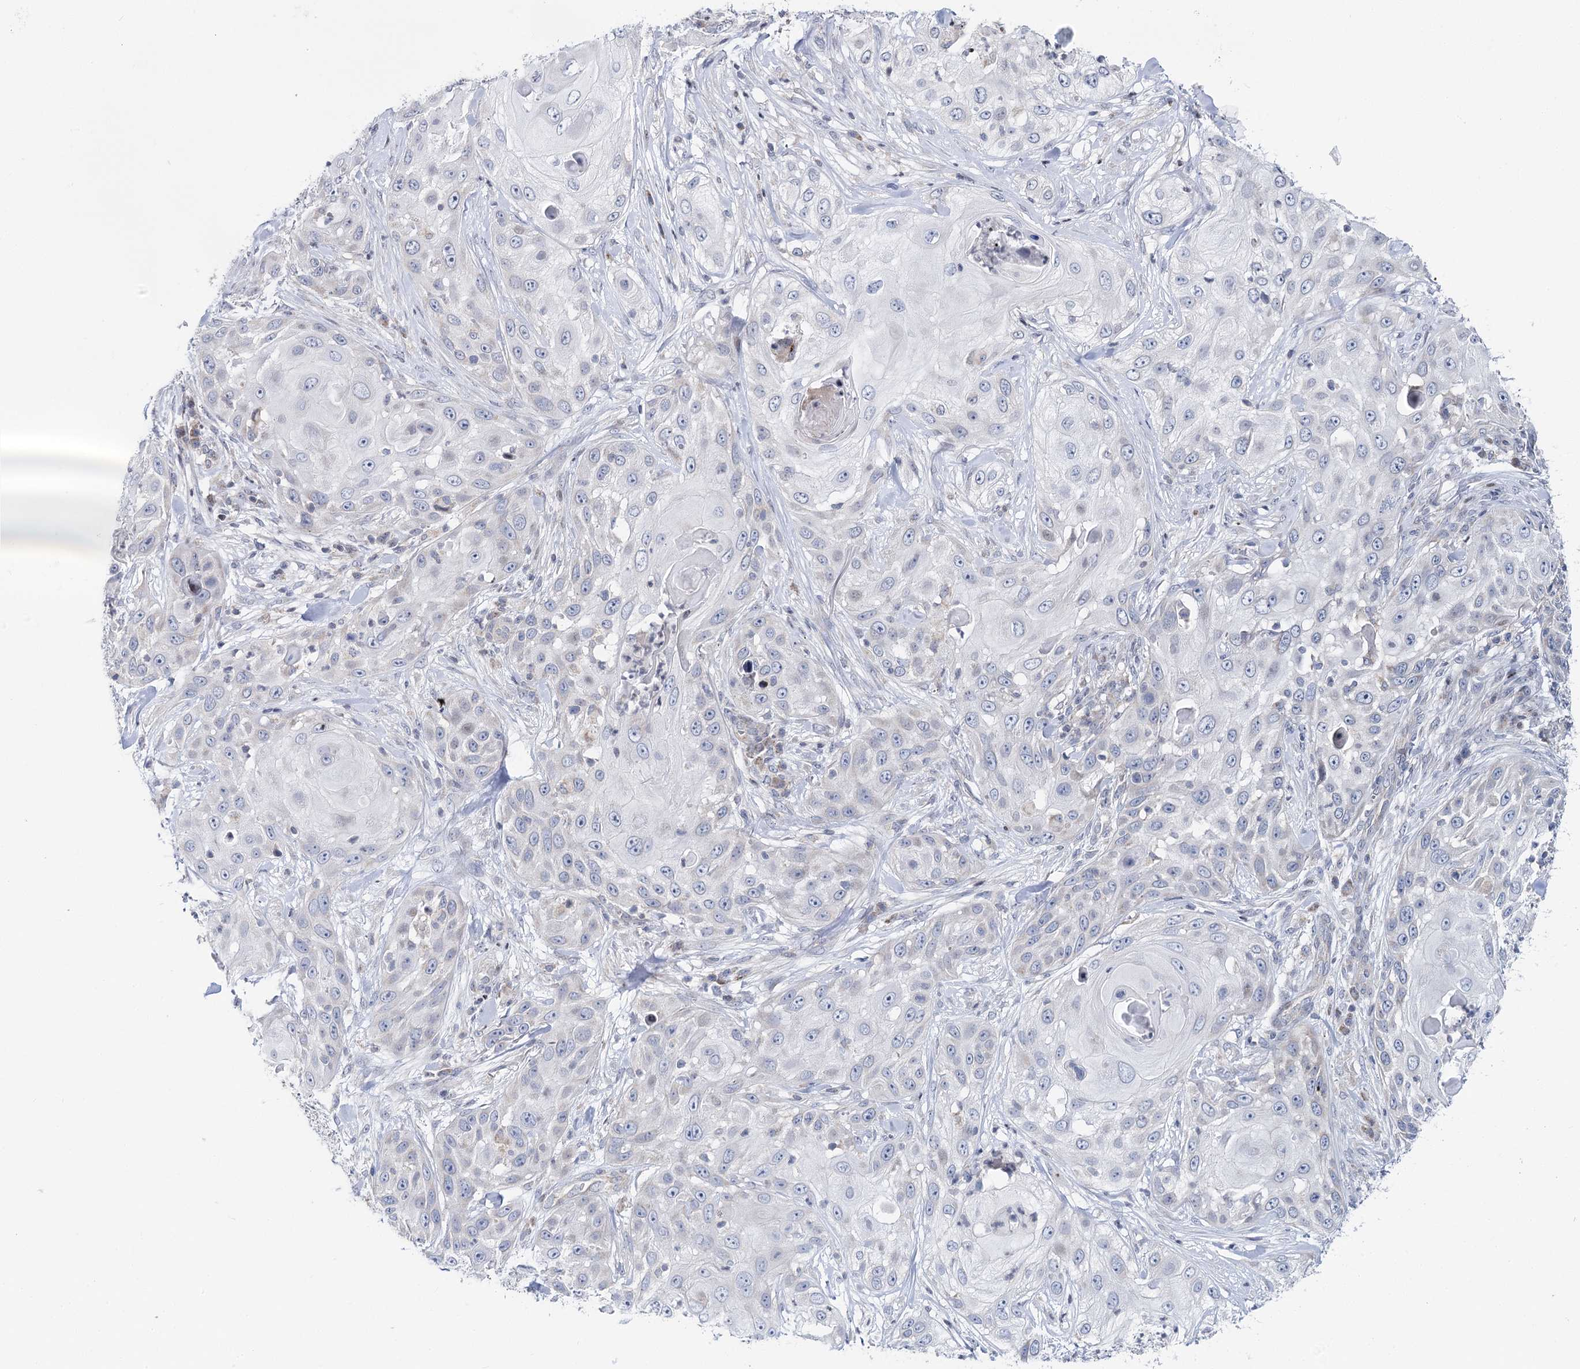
{"staining": {"intensity": "negative", "quantity": "none", "location": "none"}, "tissue": "skin cancer", "cell_type": "Tumor cells", "image_type": "cancer", "snomed": [{"axis": "morphology", "description": "Squamous cell carcinoma, NOS"}, {"axis": "topography", "description": "Skin"}], "caption": "IHC of skin cancer demonstrates no expression in tumor cells.", "gene": "PTGR1", "patient": {"sex": "female", "age": 44}}